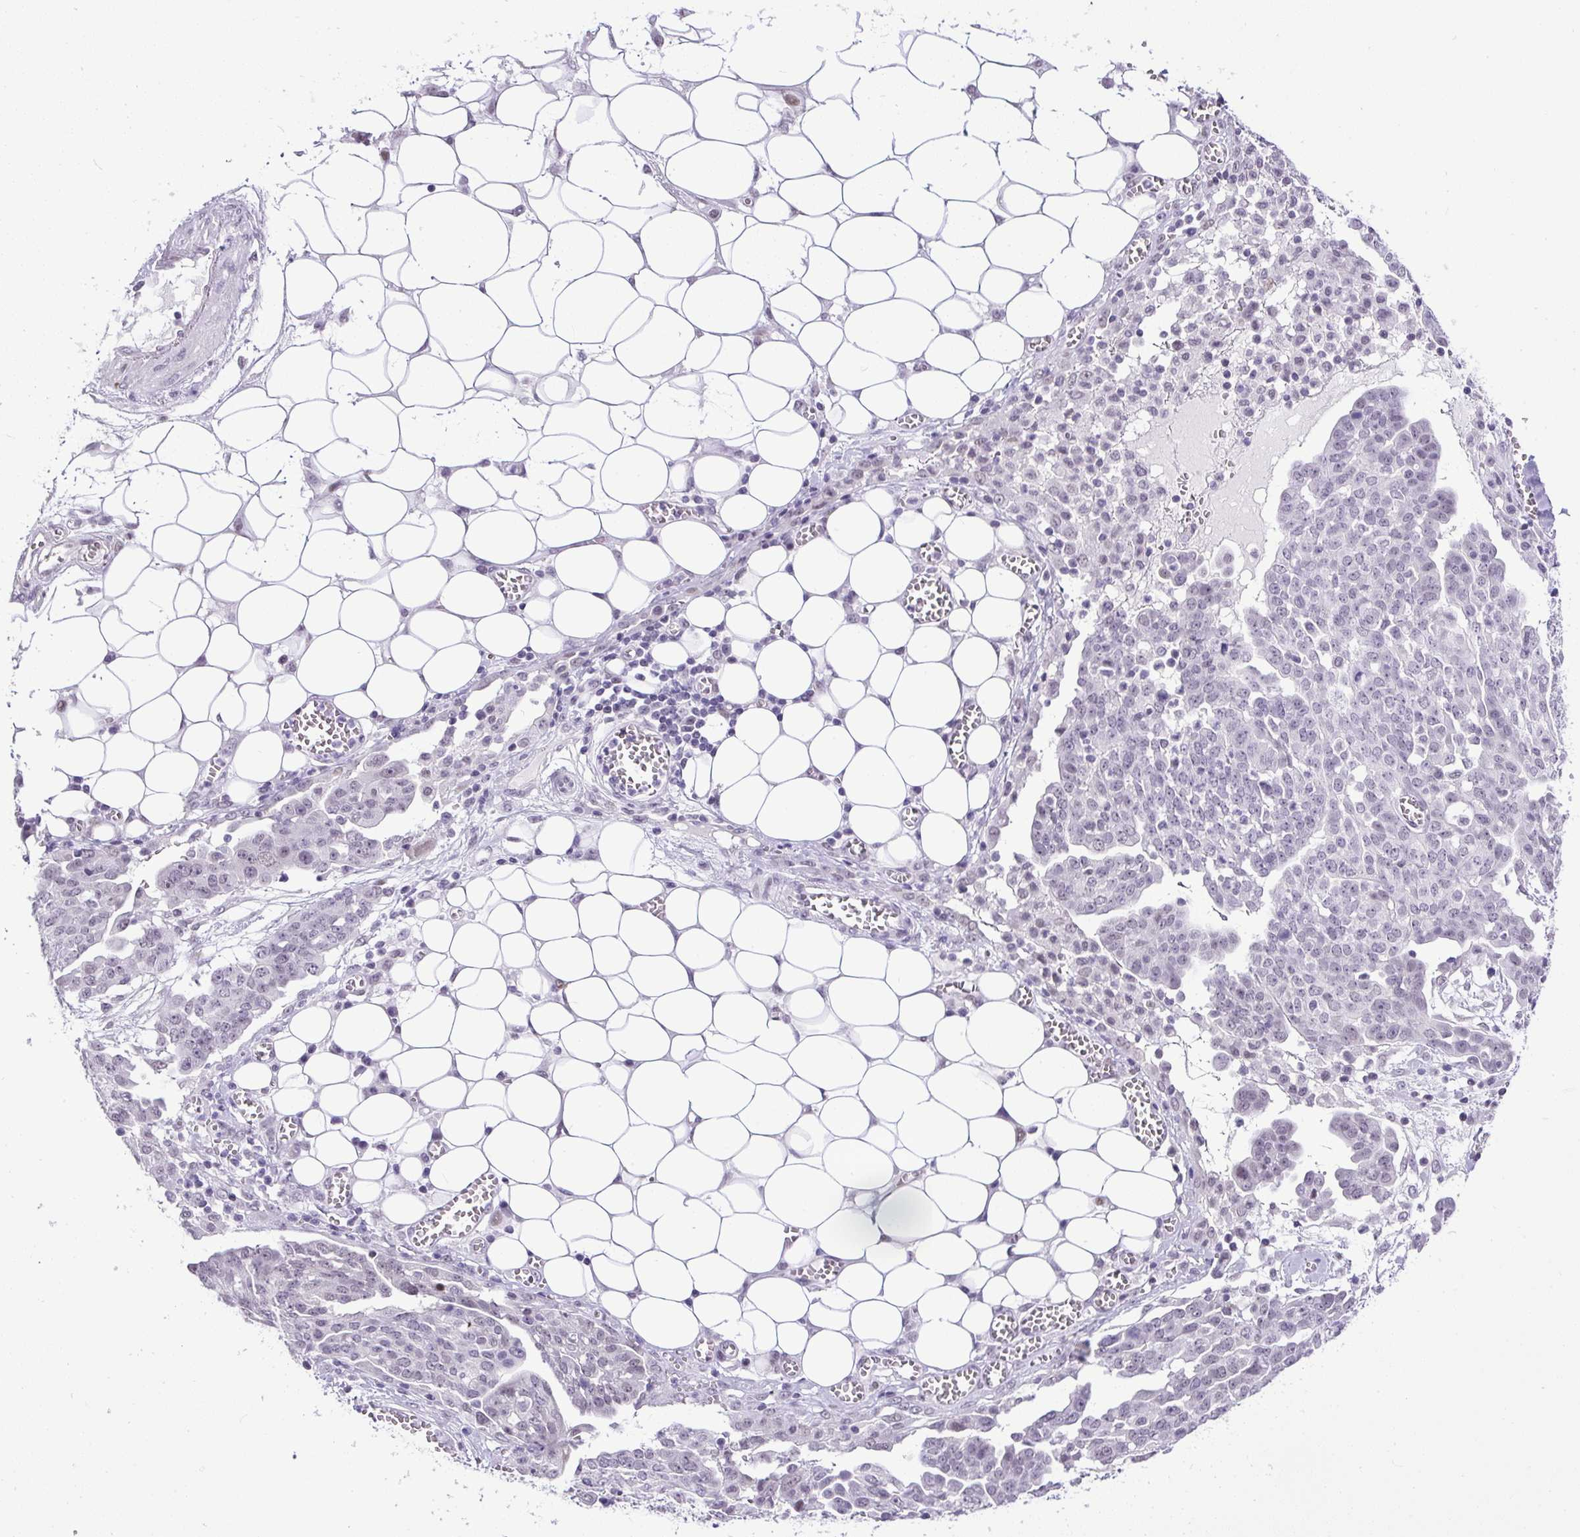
{"staining": {"intensity": "negative", "quantity": "none", "location": "none"}, "tissue": "ovarian cancer", "cell_type": "Tumor cells", "image_type": "cancer", "snomed": [{"axis": "morphology", "description": "Cystadenocarcinoma, serous, NOS"}, {"axis": "topography", "description": "Soft tissue"}, {"axis": "topography", "description": "Ovary"}], "caption": "Tumor cells show no significant protein staining in ovarian cancer.", "gene": "WNT10B", "patient": {"sex": "female", "age": 57}}